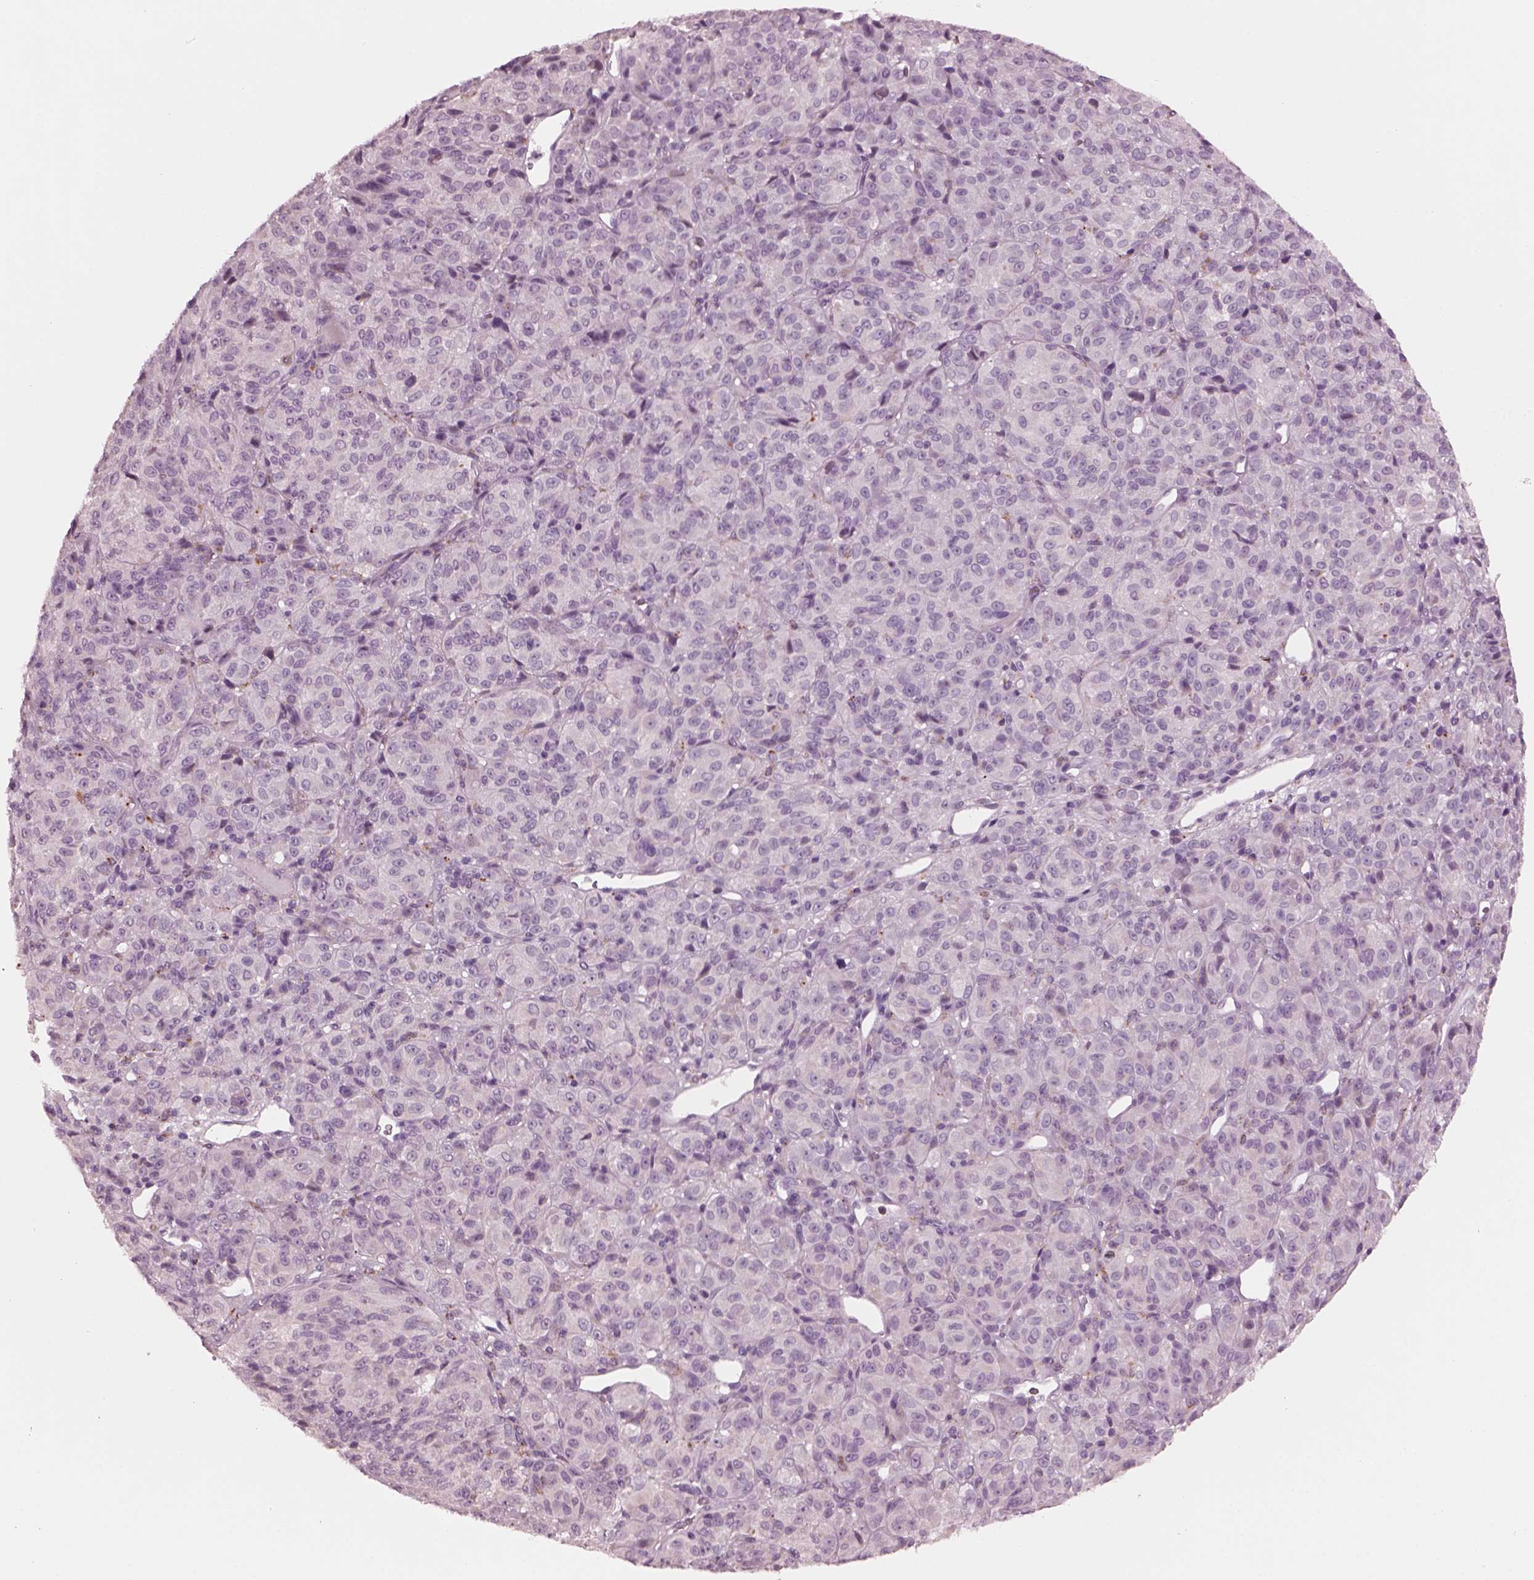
{"staining": {"intensity": "negative", "quantity": "none", "location": "none"}, "tissue": "melanoma", "cell_type": "Tumor cells", "image_type": "cancer", "snomed": [{"axis": "morphology", "description": "Malignant melanoma, Metastatic site"}, {"axis": "topography", "description": "Brain"}], "caption": "DAB (3,3'-diaminobenzidine) immunohistochemical staining of melanoma reveals no significant staining in tumor cells. (Brightfield microscopy of DAB (3,3'-diaminobenzidine) immunohistochemistry (IHC) at high magnification).", "gene": "SLAMF8", "patient": {"sex": "female", "age": 56}}